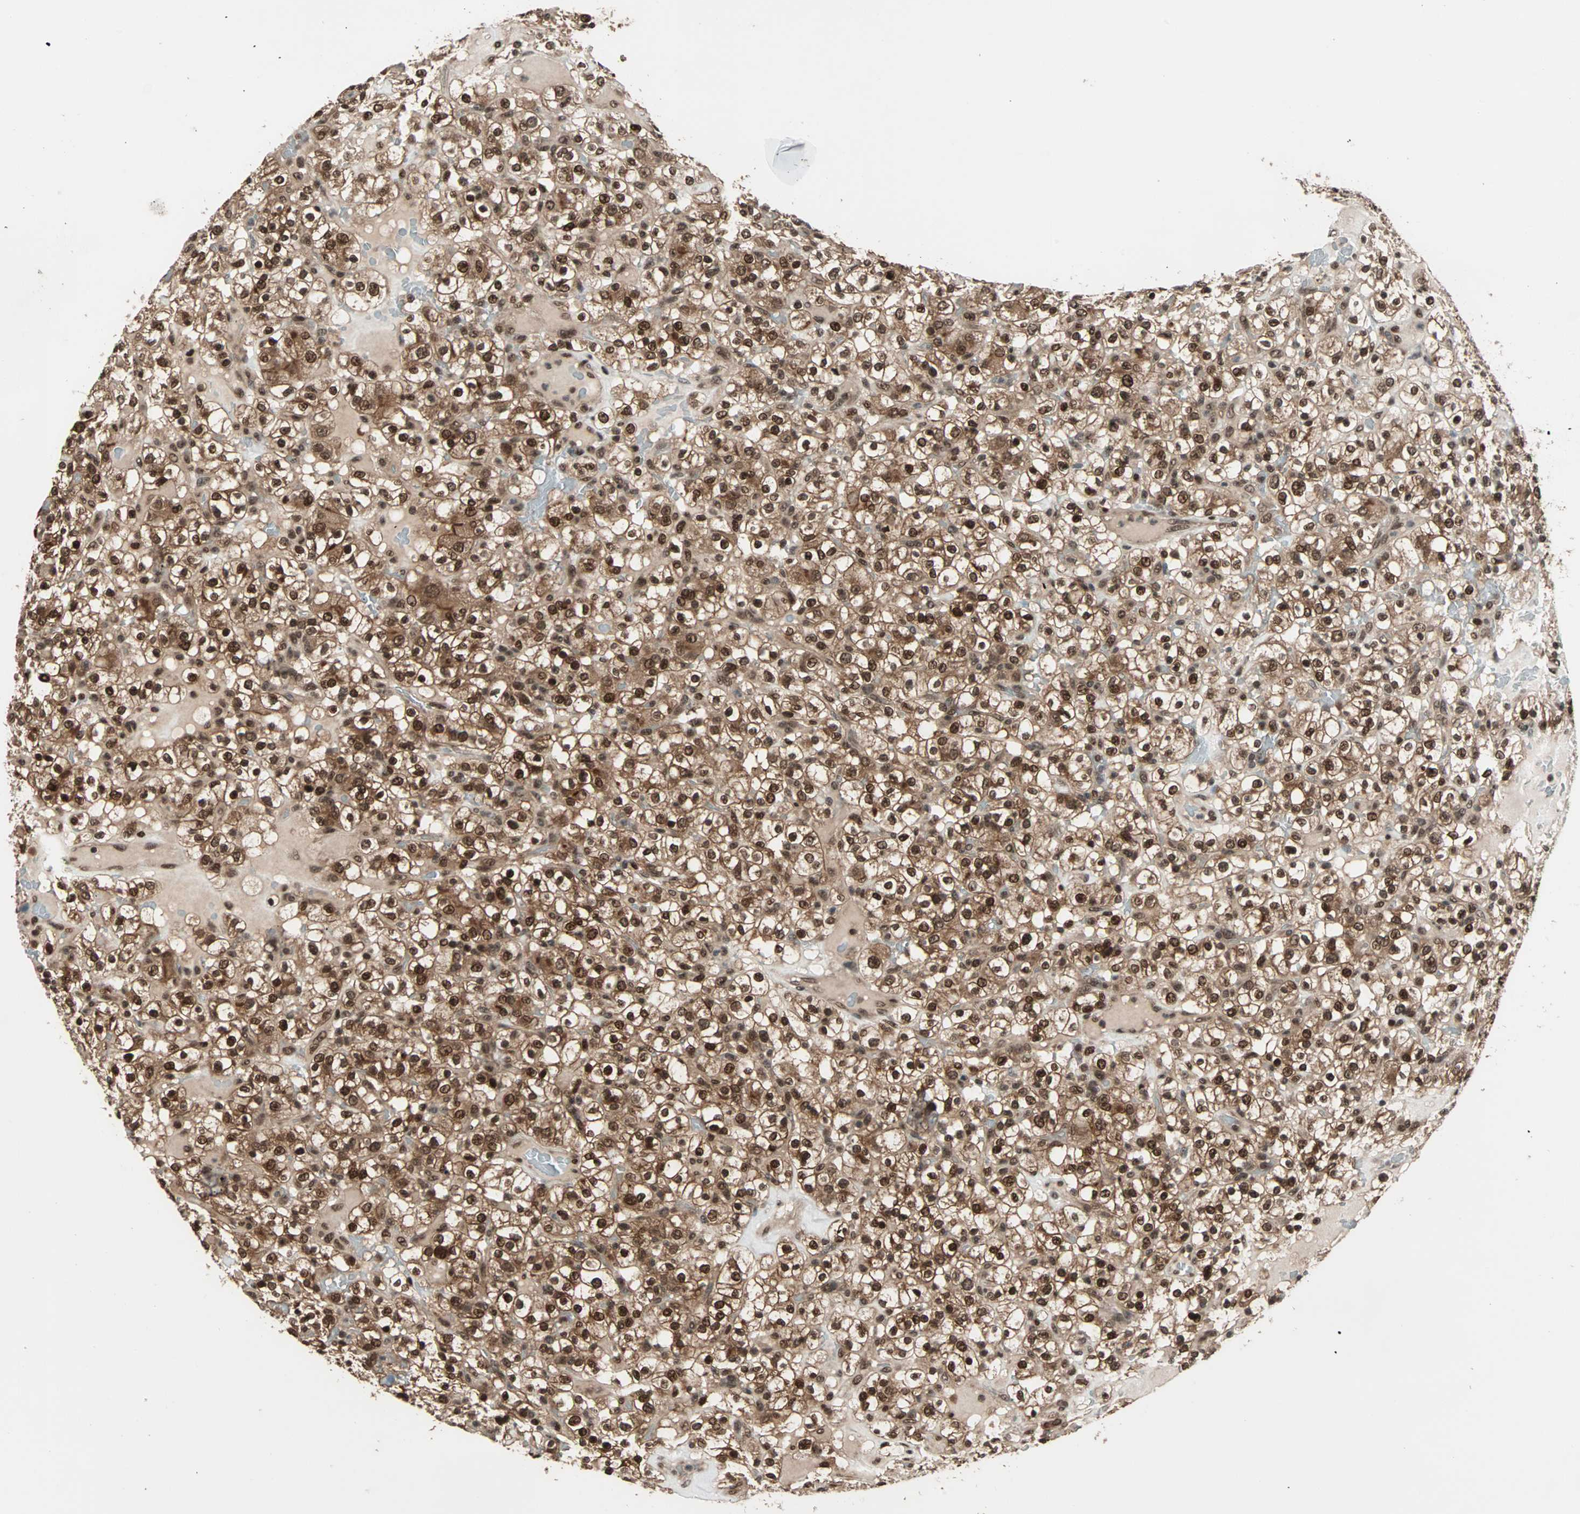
{"staining": {"intensity": "strong", "quantity": ">75%", "location": "cytoplasmic/membranous,nuclear"}, "tissue": "renal cancer", "cell_type": "Tumor cells", "image_type": "cancer", "snomed": [{"axis": "morphology", "description": "Normal tissue, NOS"}, {"axis": "morphology", "description": "Adenocarcinoma, NOS"}, {"axis": "topography", "description": "Kidney"}], "caption": "Approximately >75% of tumor cells in renal adenocarcinoma demonstrate strong cytoplasmic/membranous and nuclear protein staining as visualized by brown immunohistochemical staining.", "gene": "ZNF44", "patient": {"sex": "female", "age": 72}}